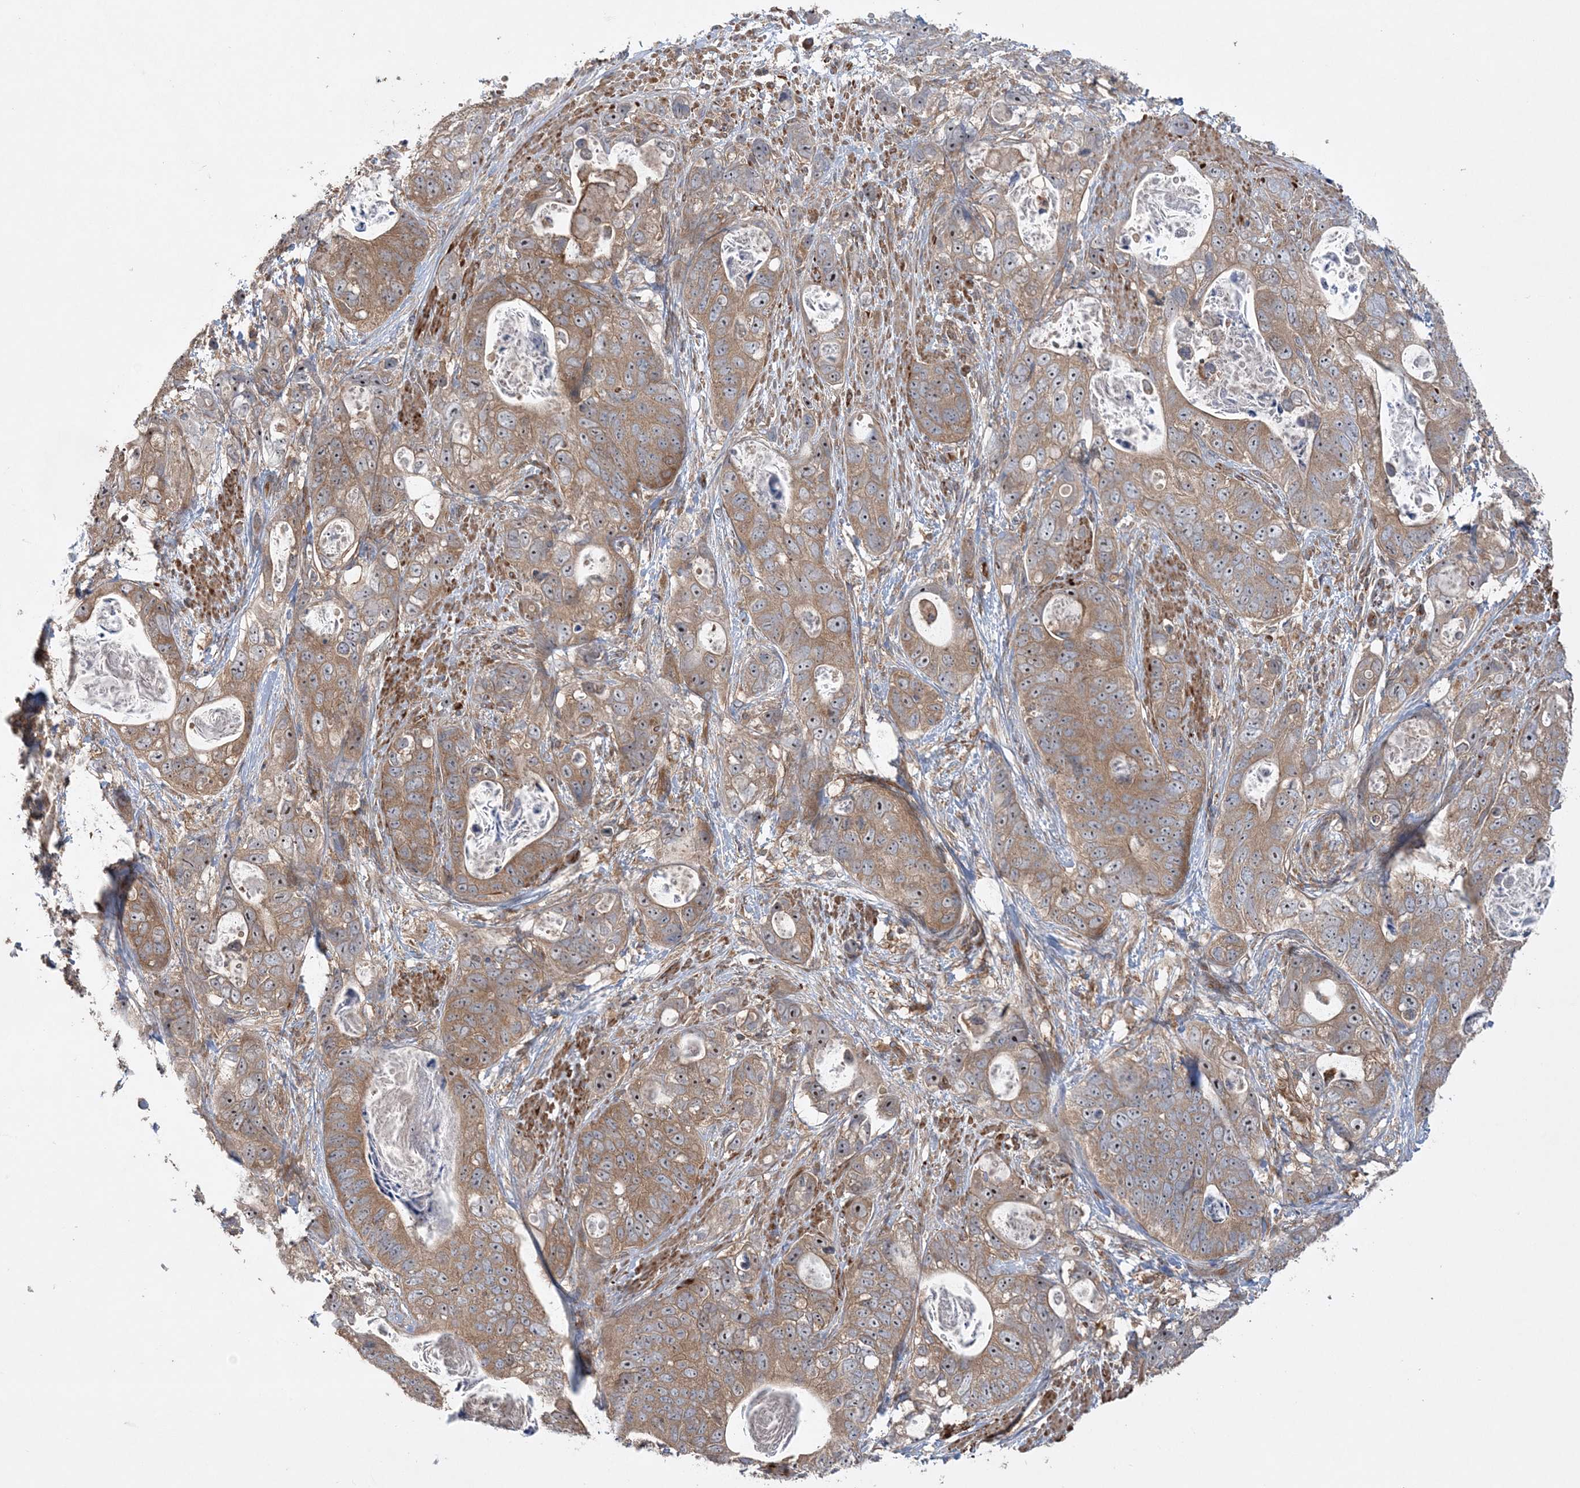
{"staining": {"intensity": "moderate", "quantity": ">75%", "location": "cytoplasmic/membranous"}, "tissue": "stomach cancer", "cell_type": "Tumor cells", "image_type": "cancer", "snomed": [{"axis": "morphology", "description": "Adenocarcinoma, NOS"}, {"axis": "topography", "description": "Stomach"}], "caption": "A brown stain labels moderate cytoplasmic/membranous expression of a protein in human stomach cancer (adenocarcinoma) tumor cells.", "gene": "ACAP2", "patient": {"sex": "female", "age": 89}}